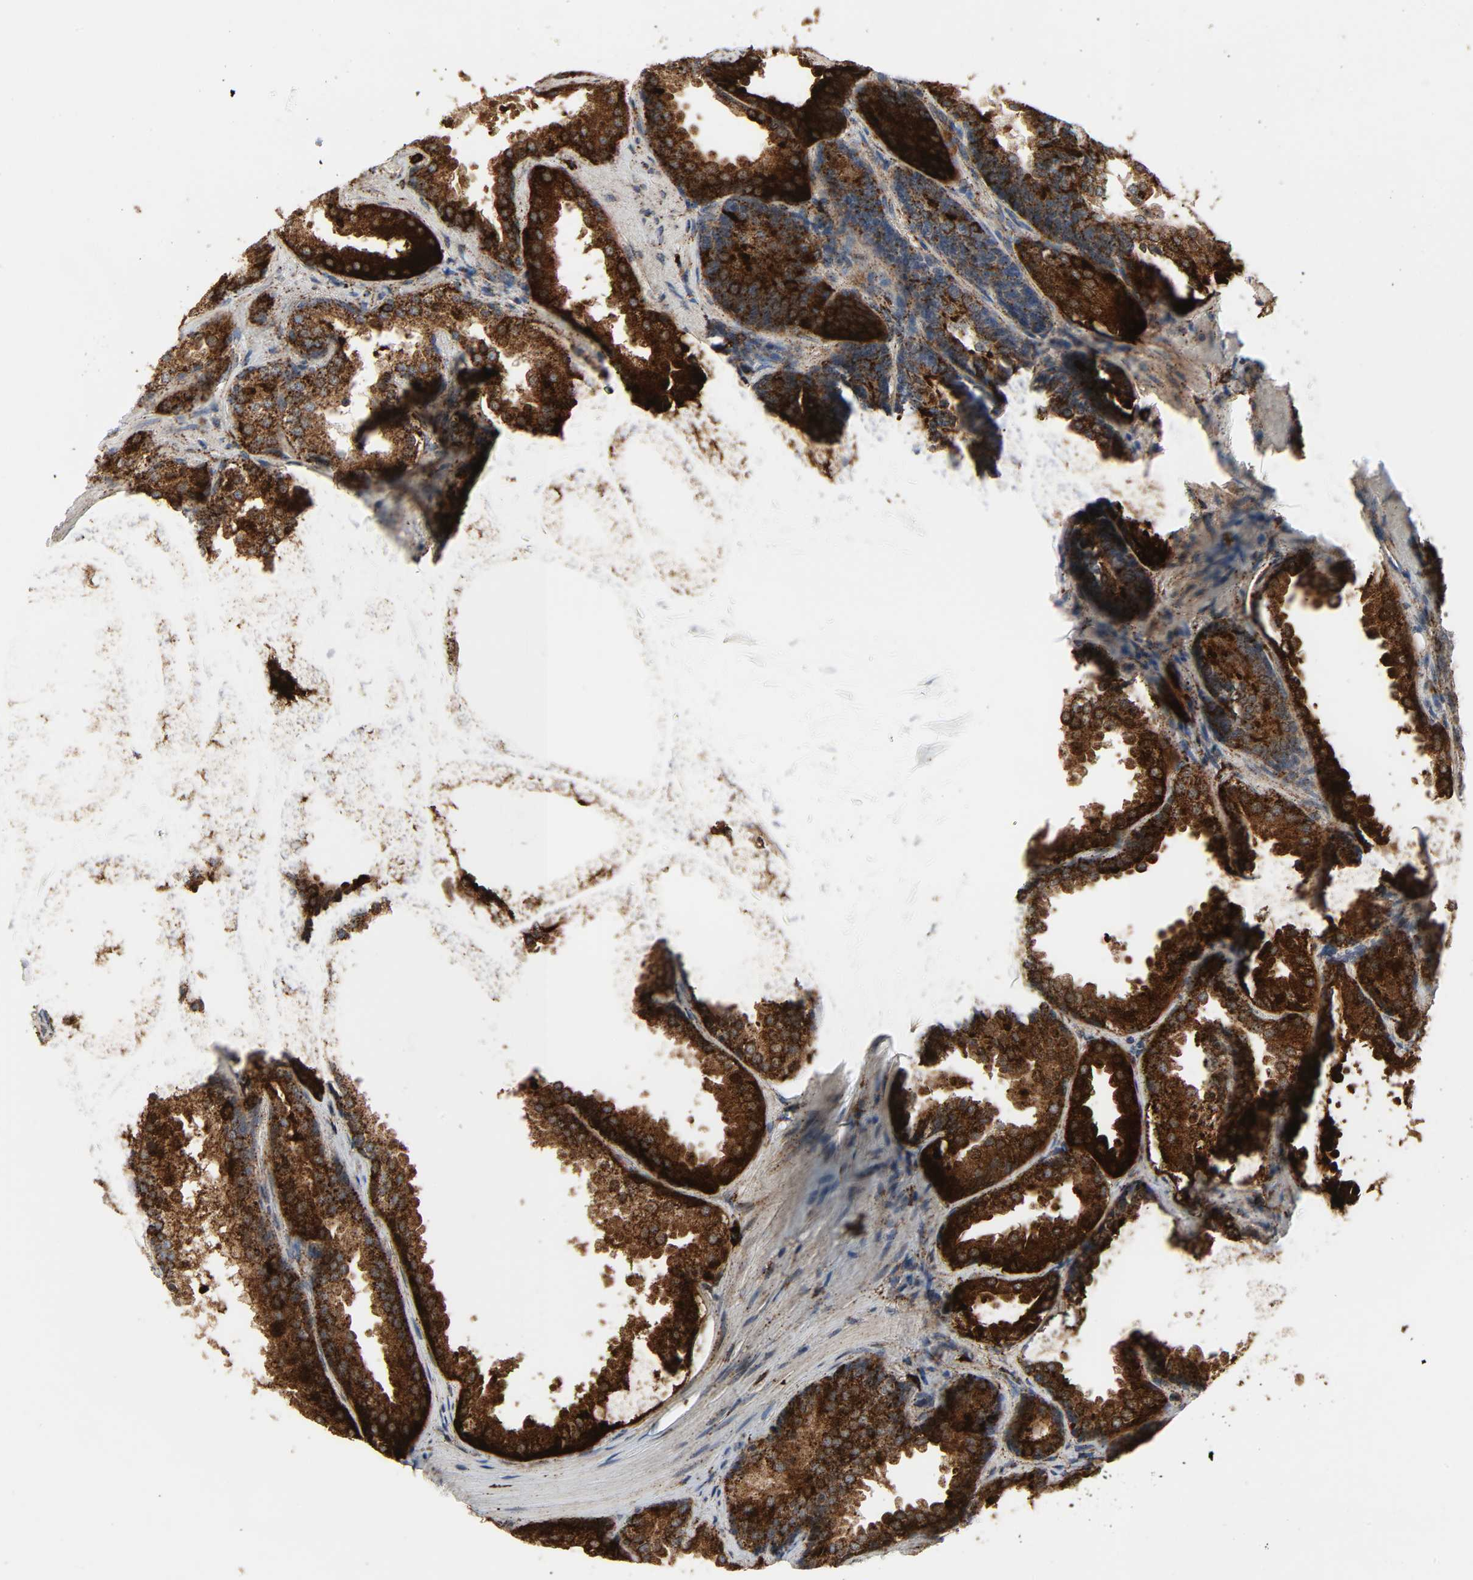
{"staining": {"intensity": "strong", "quantity": ">75%", "location": "cytoplasmic/membranous"}, "tissue": "prostate cancer", "cell_type": "Tumor cells", "image_type": "cancer", "snomed": [{"axis": "morphology", "description": "Adenocarcinoma, High grade"}, {"axis": "topography", "description": "Prostate"}], "caption": "The image demonstrates immunohistochemical staining of high-grade adenocarcinoma (prostate). There is strong cytoplasmic/membranous positivity is seen in about >75% of tumor cells.", "gene": "PSAP", "patient": {"sex": "male", "age": 70}}